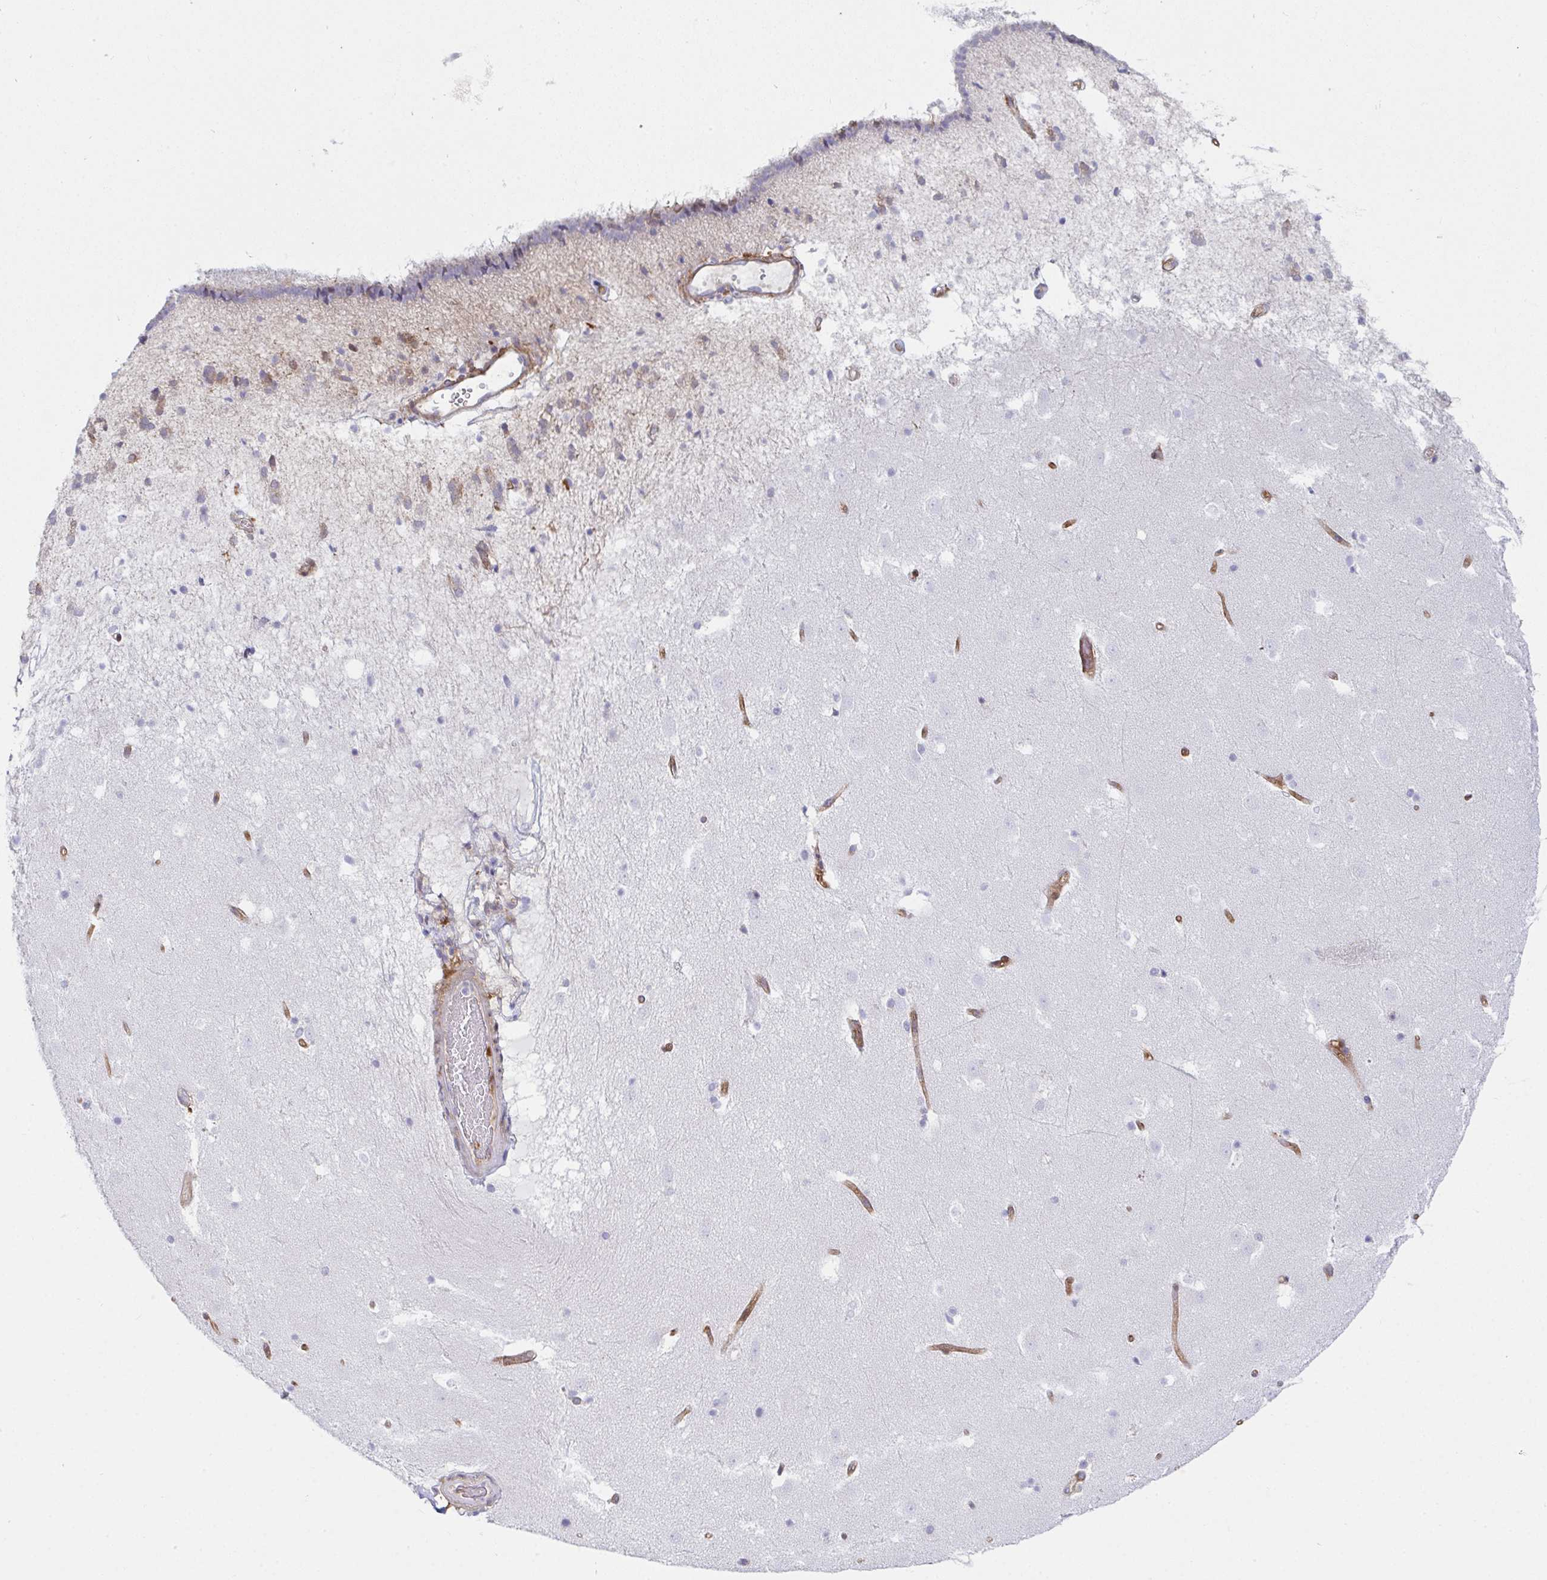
{"staining": {"intensity": "moderate", "quantity": "<25%", "location": "cytoplasmic/membranous"}, "tissue": "caudate", "cell_type": "Glial cells", "image_type": "normal", "snomed": [{"axis": "morphology", "description": "Normal tissue, NOS"}, {"axis": "topography", "description": "Lateral ventricle wall"}], "caption": "A brown stain labels moderate cytoplasmic/membranous positivity of a protein in glial cells of normal caudate. (Stains: DAB in brown, nuclei in blue, Microscopy: brightfield microscopy at high magnification).", "gene": "GAB1", "patient": {"sex": "male", "age": 37}}